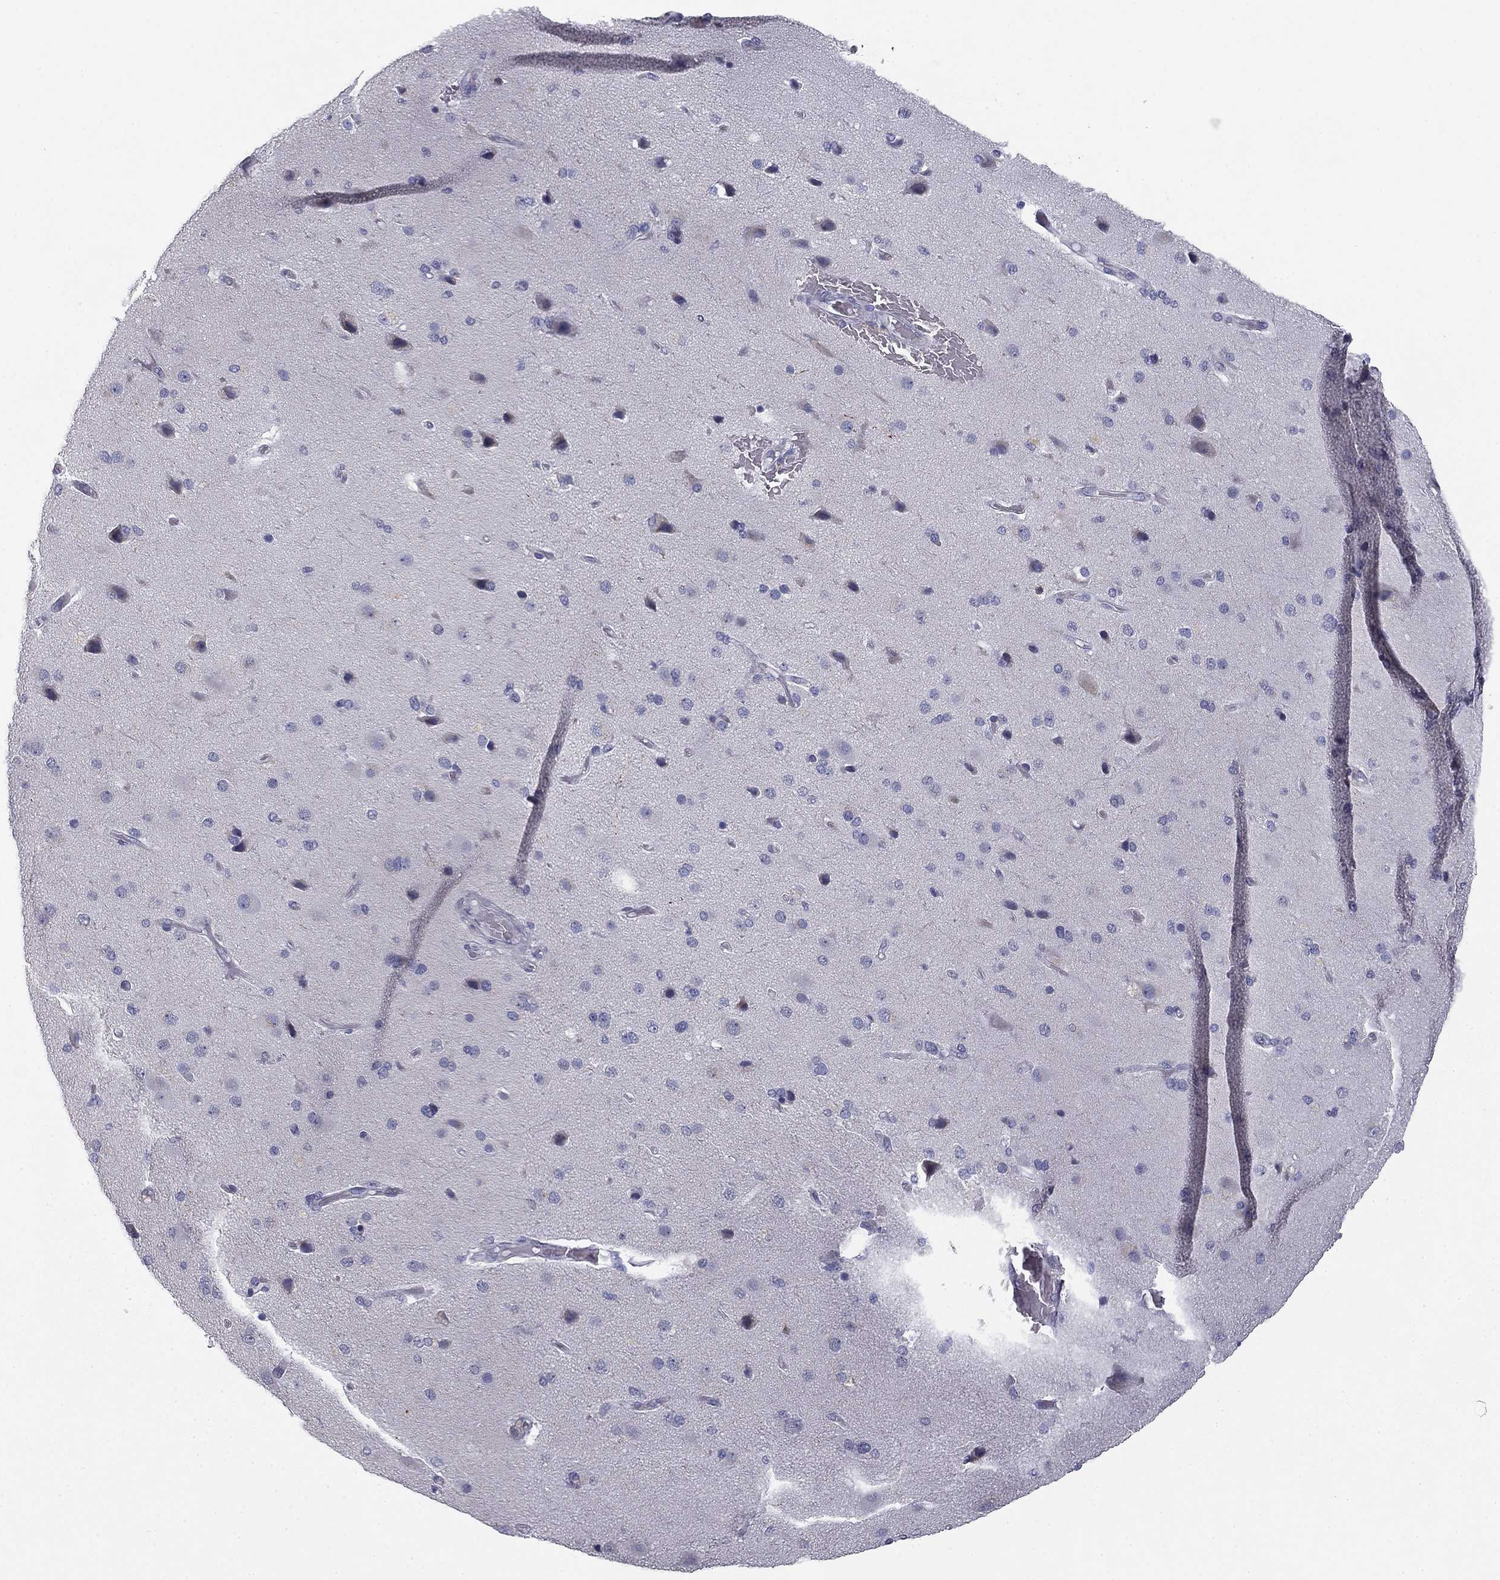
{"staining": {"intensity": "negative", "quantity": "none", "location": "none"}, "tissue": "cerebral cortex", "cell_type": "Endothelial cells", "image_type": "normal", "snomed": [{"axis": "morphology", "description": "Normal tissue, NOS"}, {"axis": "morphology", "description": "Glioma, malignant, High grade"}, {"axis": "topography", "description": "Cerebral cortex"}], "caption": "An image of cerebral cortex stained for a protein demonstrates no brown staining in endothelial cells.", "gene": "TRAT1", "patient": {"sex": "male", "age": 77}}